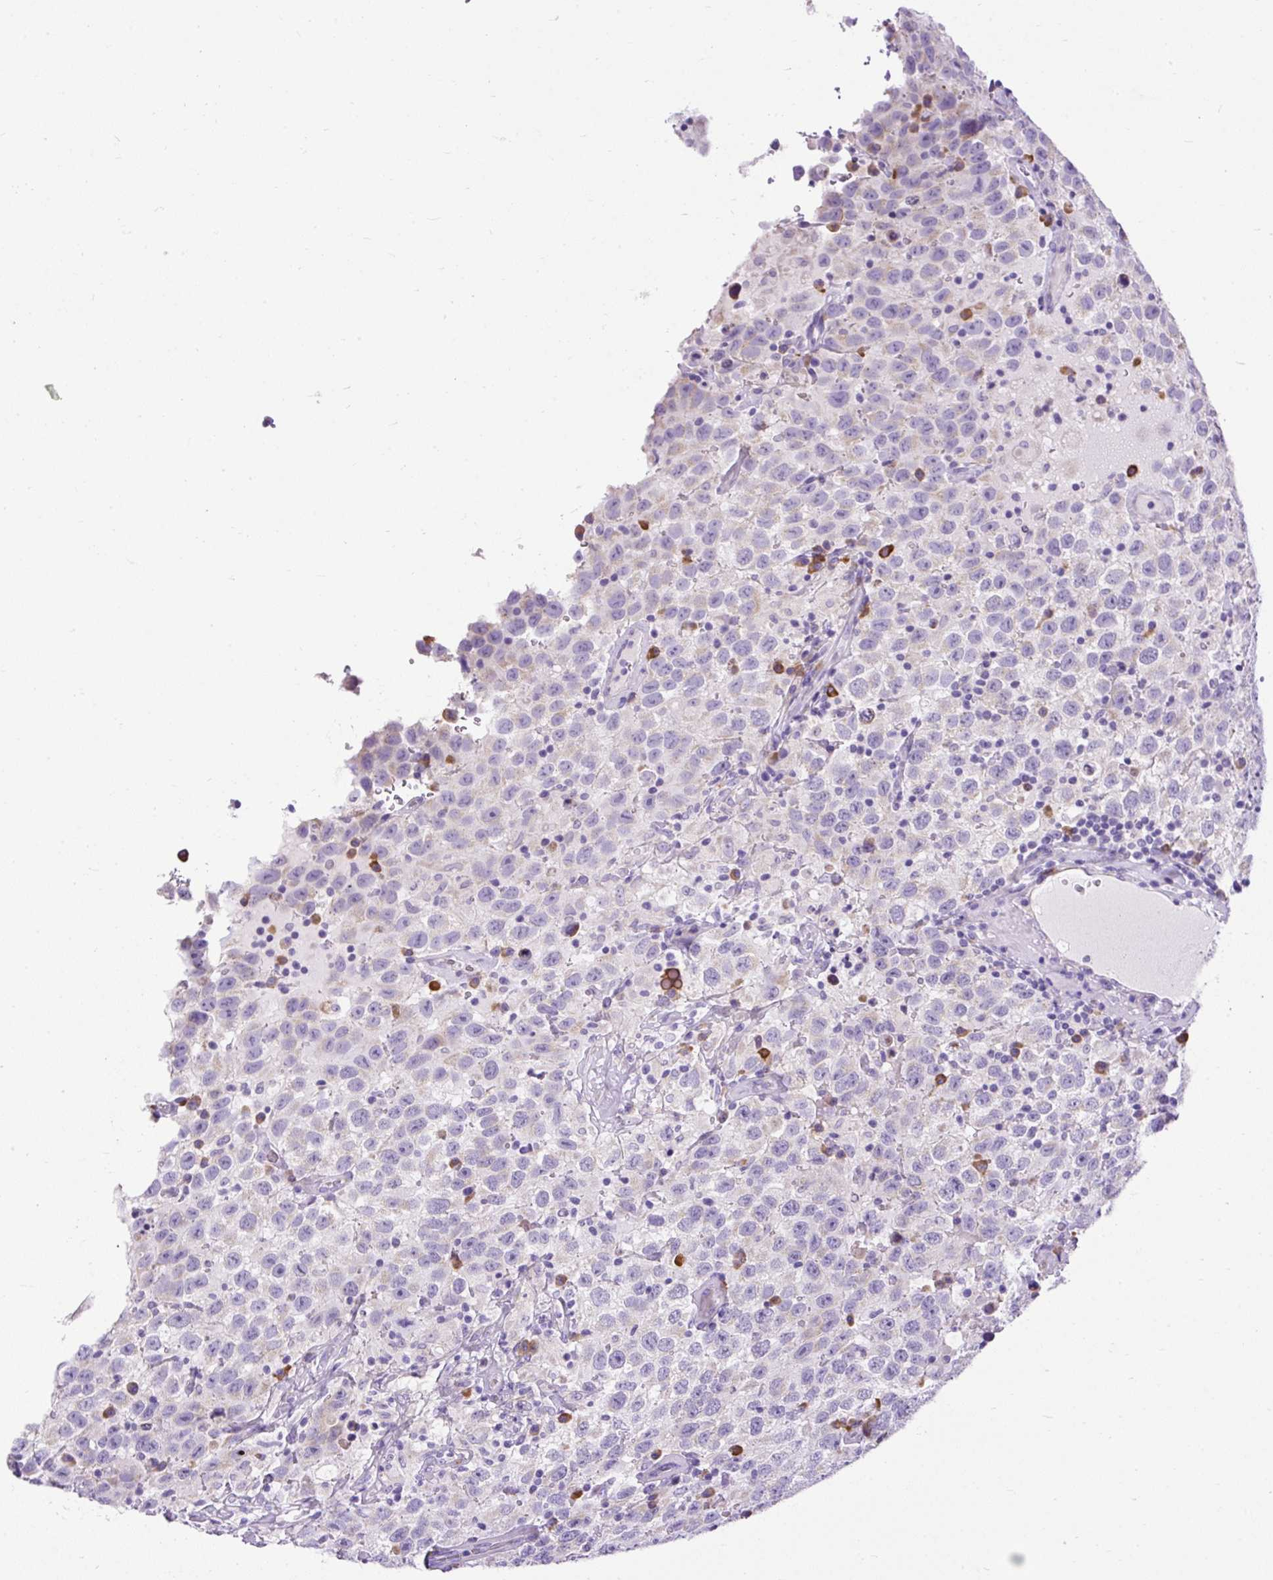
{"staining": {"intensity": "negative", "quantity": "none", "location": "none"}, "tissue": "testis cancer", "cell_type": "Tumor cells", "image_type": "cancer", "snomed": [{"axis": "morphology", "description": "Seminoma, NOS"}, {"axis": "topography", "description": "Testis"}], "caption": "Immunohistochemistry (IHC) image of neoplastic tissue: human testis seminoma stained with DAB demonstrates no significant protein expression in tumor cells.", "gene": "SYBU", "patient": {"sex": "male", "age": 41}}